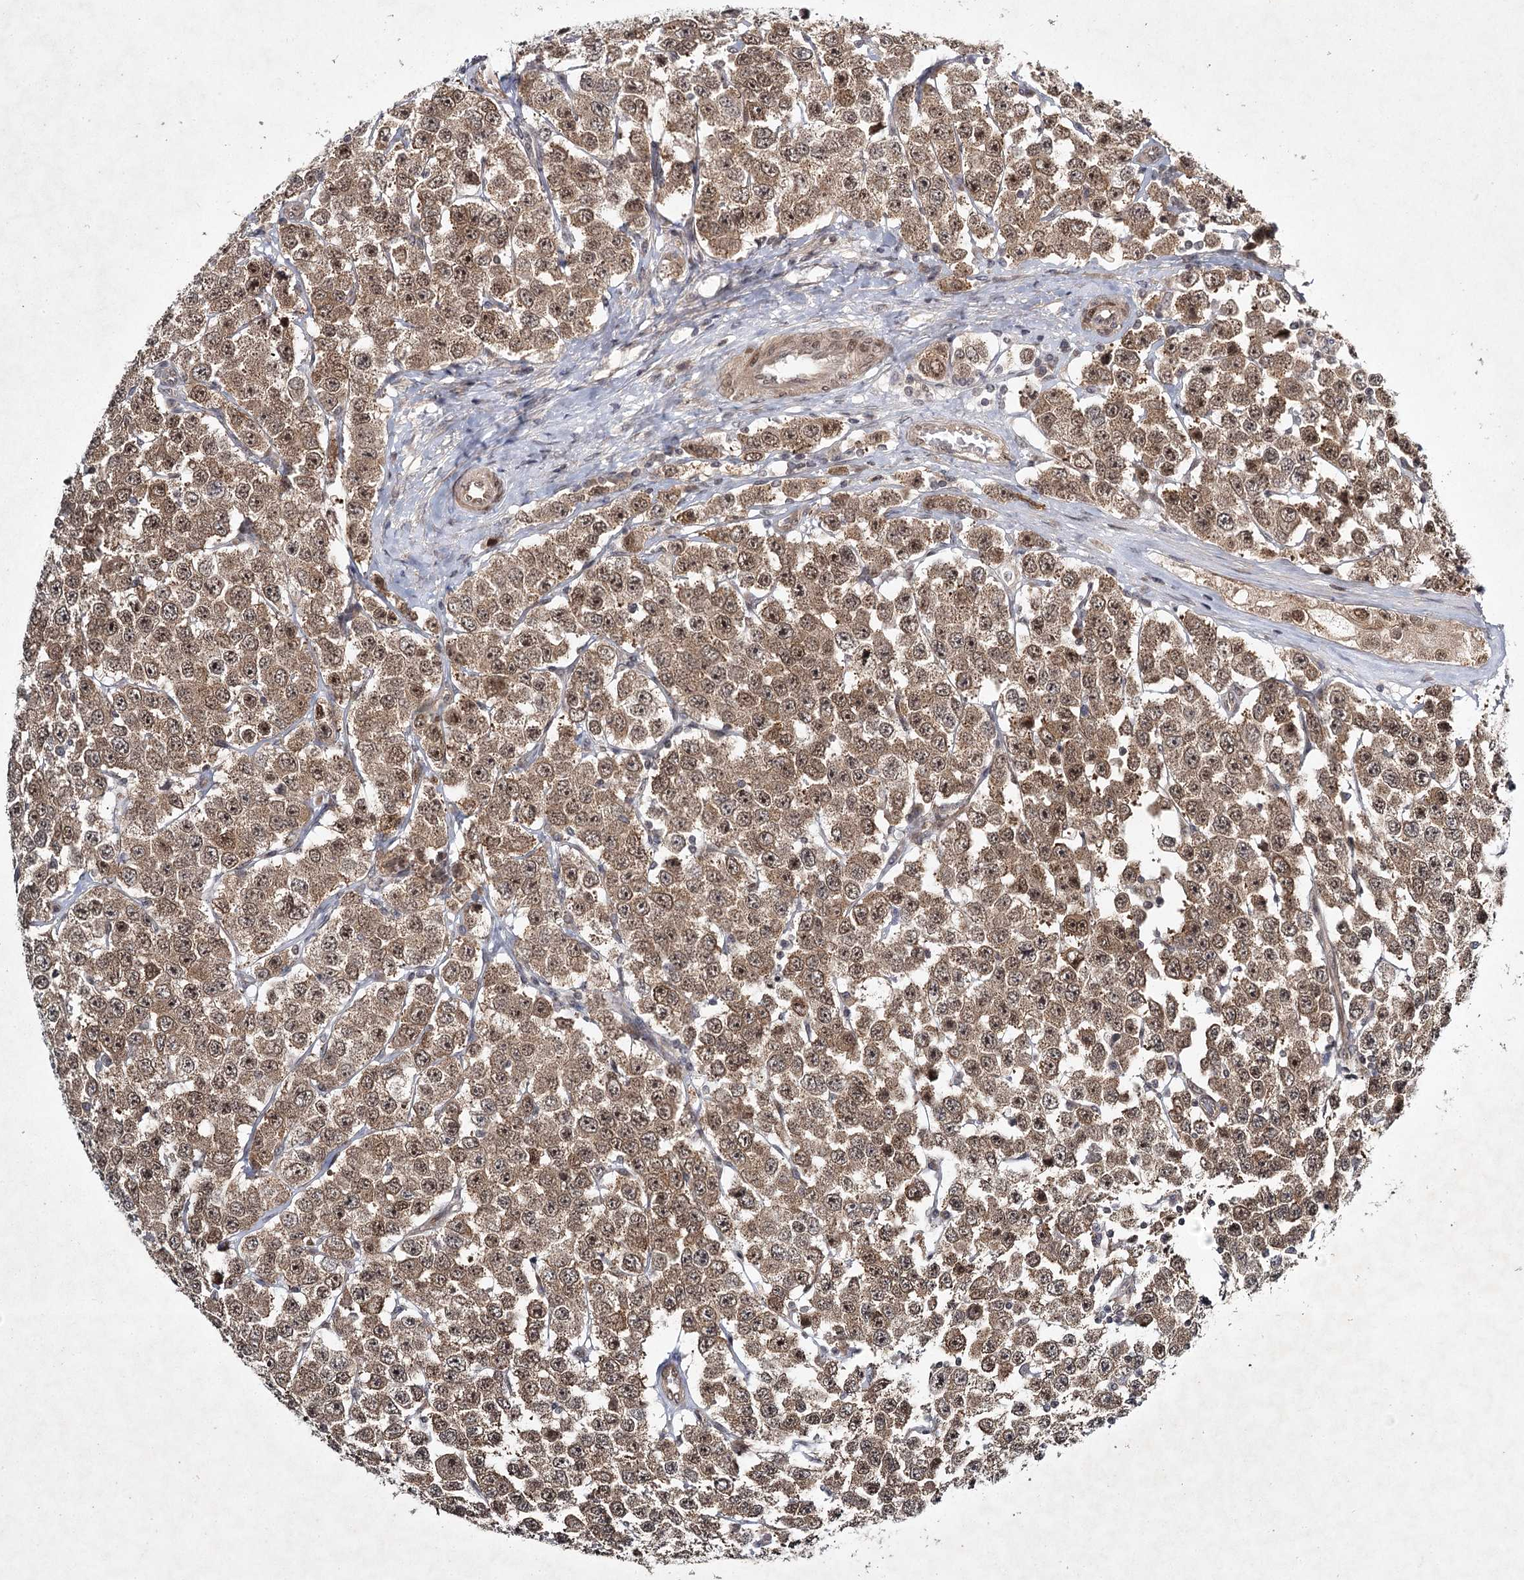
{"staining": {"intensity": "moderate", "quantity": ">75%", "location": "cytoplasmic/membranous,nuclear"}, "tissue": "testis cancer", "cell_type": "Tumor cells", "image_type": "cancer", "snomed": [{"axis": "morphology", "description": "Seminoma, NOS"}, {"axis": "topography", "description": "Testis"}], "caption": "Immunohistochemistry image of neoplastic tissue: human testis seminoma stained using immunohistochemistry displays medium levels of moderate protein expression localized specifically in the cytoplasmic/membranous and nuclear of tumor cells, appearing as a cytoplasmic/membranous and nuclear brown color.", "gene": "DCUN1D4", "patient": {"sex": "male", "age": 28}}